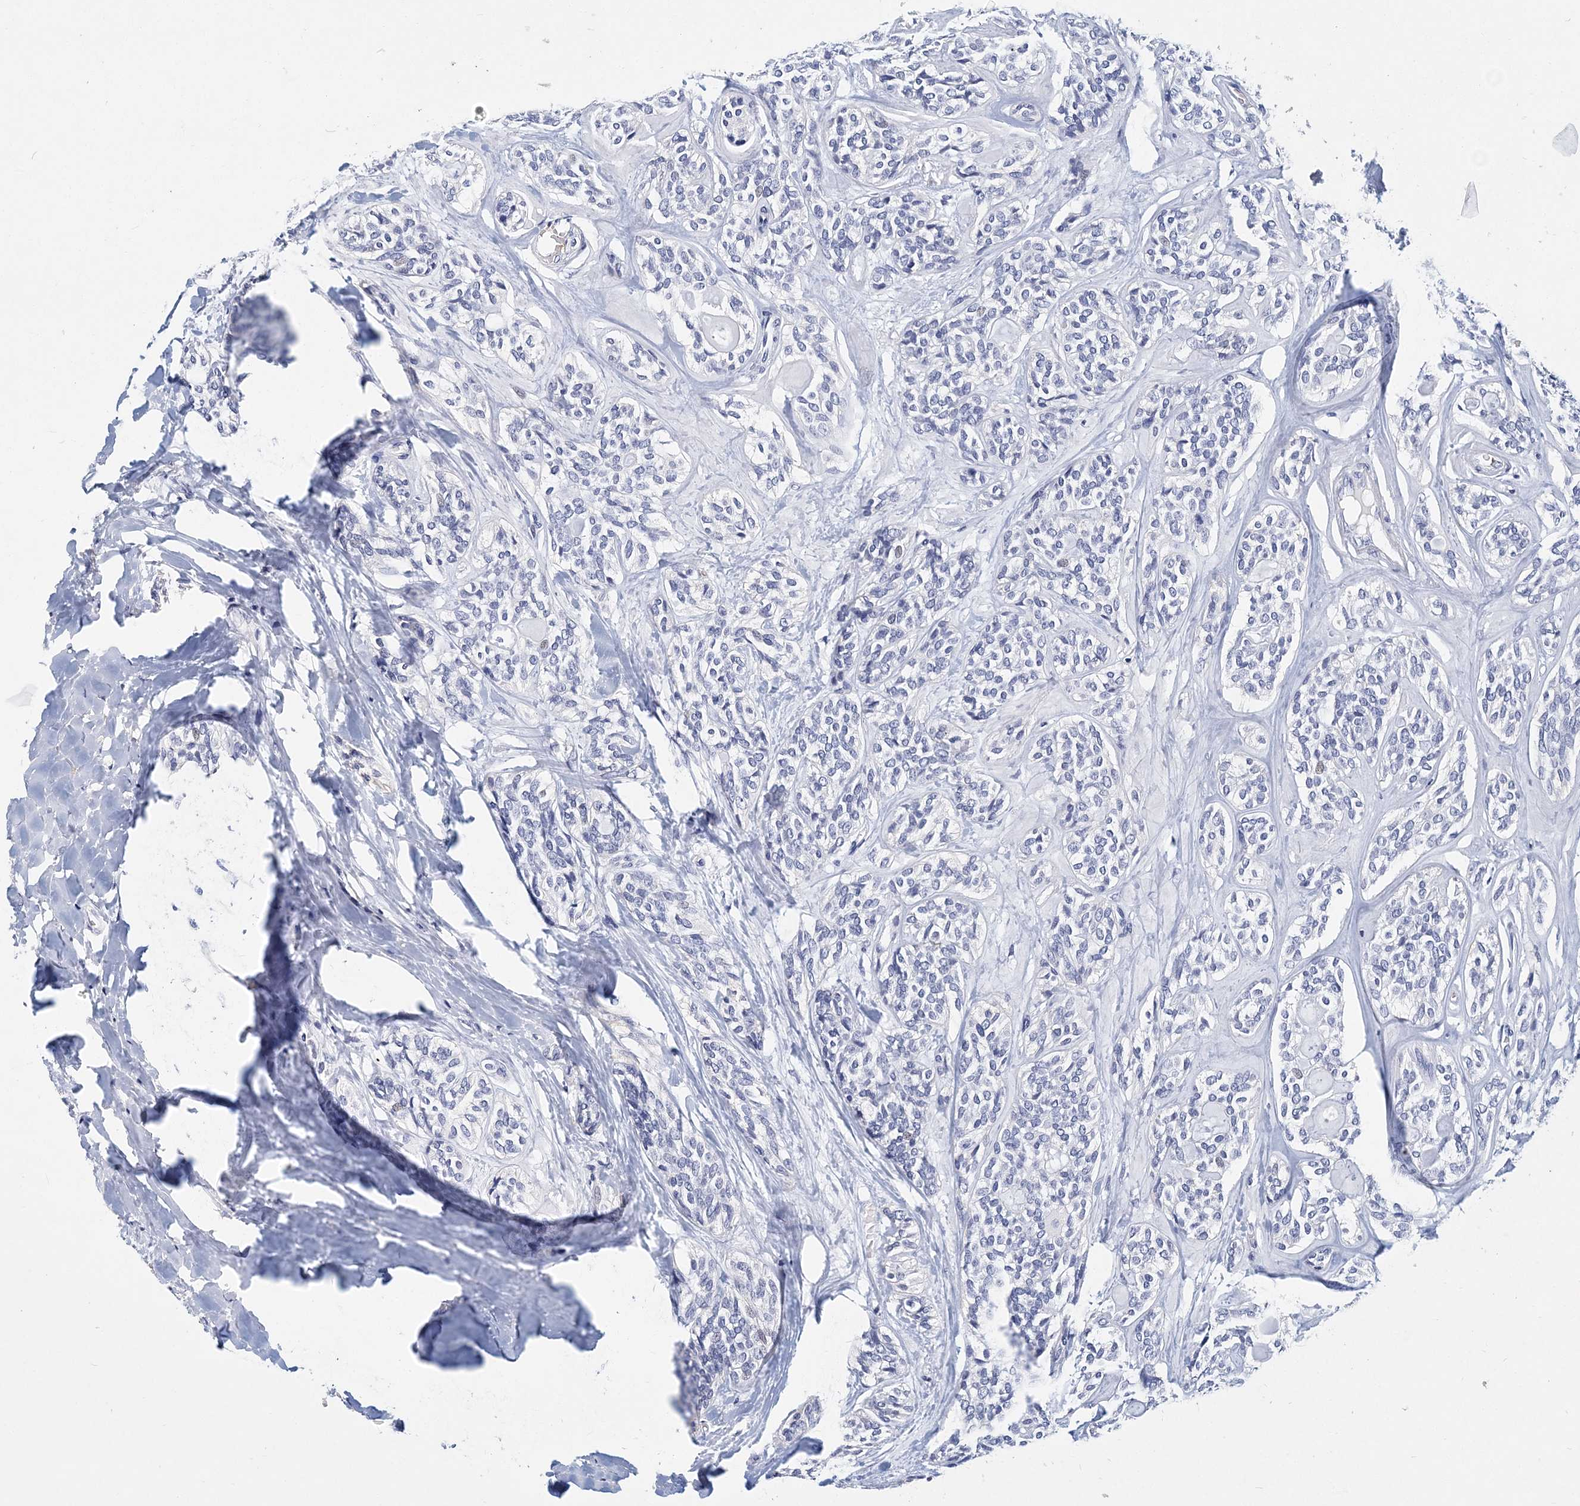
{"staining": {"intensity": "negative", "quantity": "none", "location": "none"}, "tissue": "head and neck cancer", "cell_type": "Tumor cells", "image_type": "cancer", "snomed": [{"axis": "morphology", "description": "Adenocarcinoma, NOS"}, {"axis": "topography", "description": "Head-Neck"}], "caption": "Tumor cells show no significant expression in head and neck cancer (adenocarcinoma). (DAB (3,3'-diaminobenzidine) immunohistochemistry, high magnification).", "gene": "ITGA2B", "patient": {"sex": "male", "age": 66}}